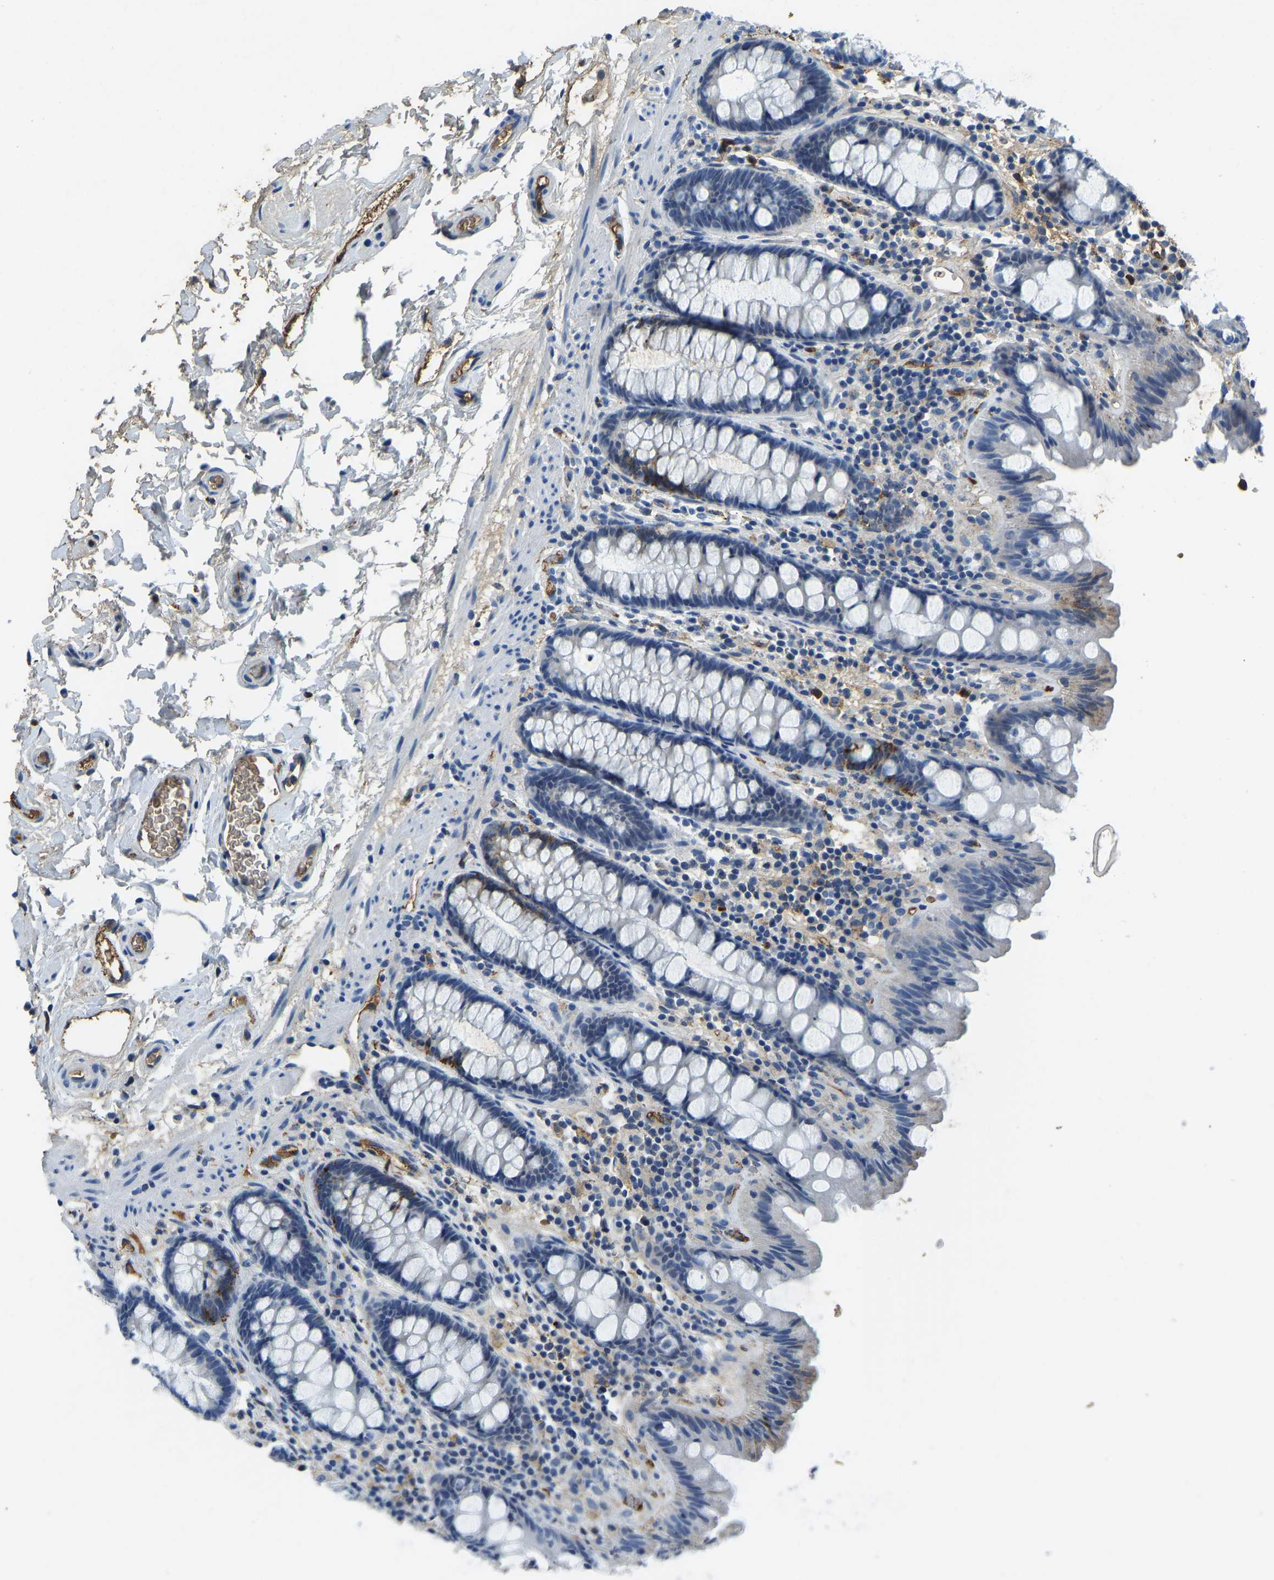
{"staining": {"intensity": "negative", "quantity": "none", "location": "none"}, "tissue": "colon", "cell_type": "Endothelial cells", "image_type": "normal", "snomed": [{"axis": "morphology", "description": "Normal tissue, NOS"}, {"axis": "topography", "description": "Colon"}], "caption": "There is no significant staining in endothelial cells of colon. (DAB IHC with hematoxylin counter stain).", "gene": "THBS4", "patient": {"sex": "female", "age": 80}}